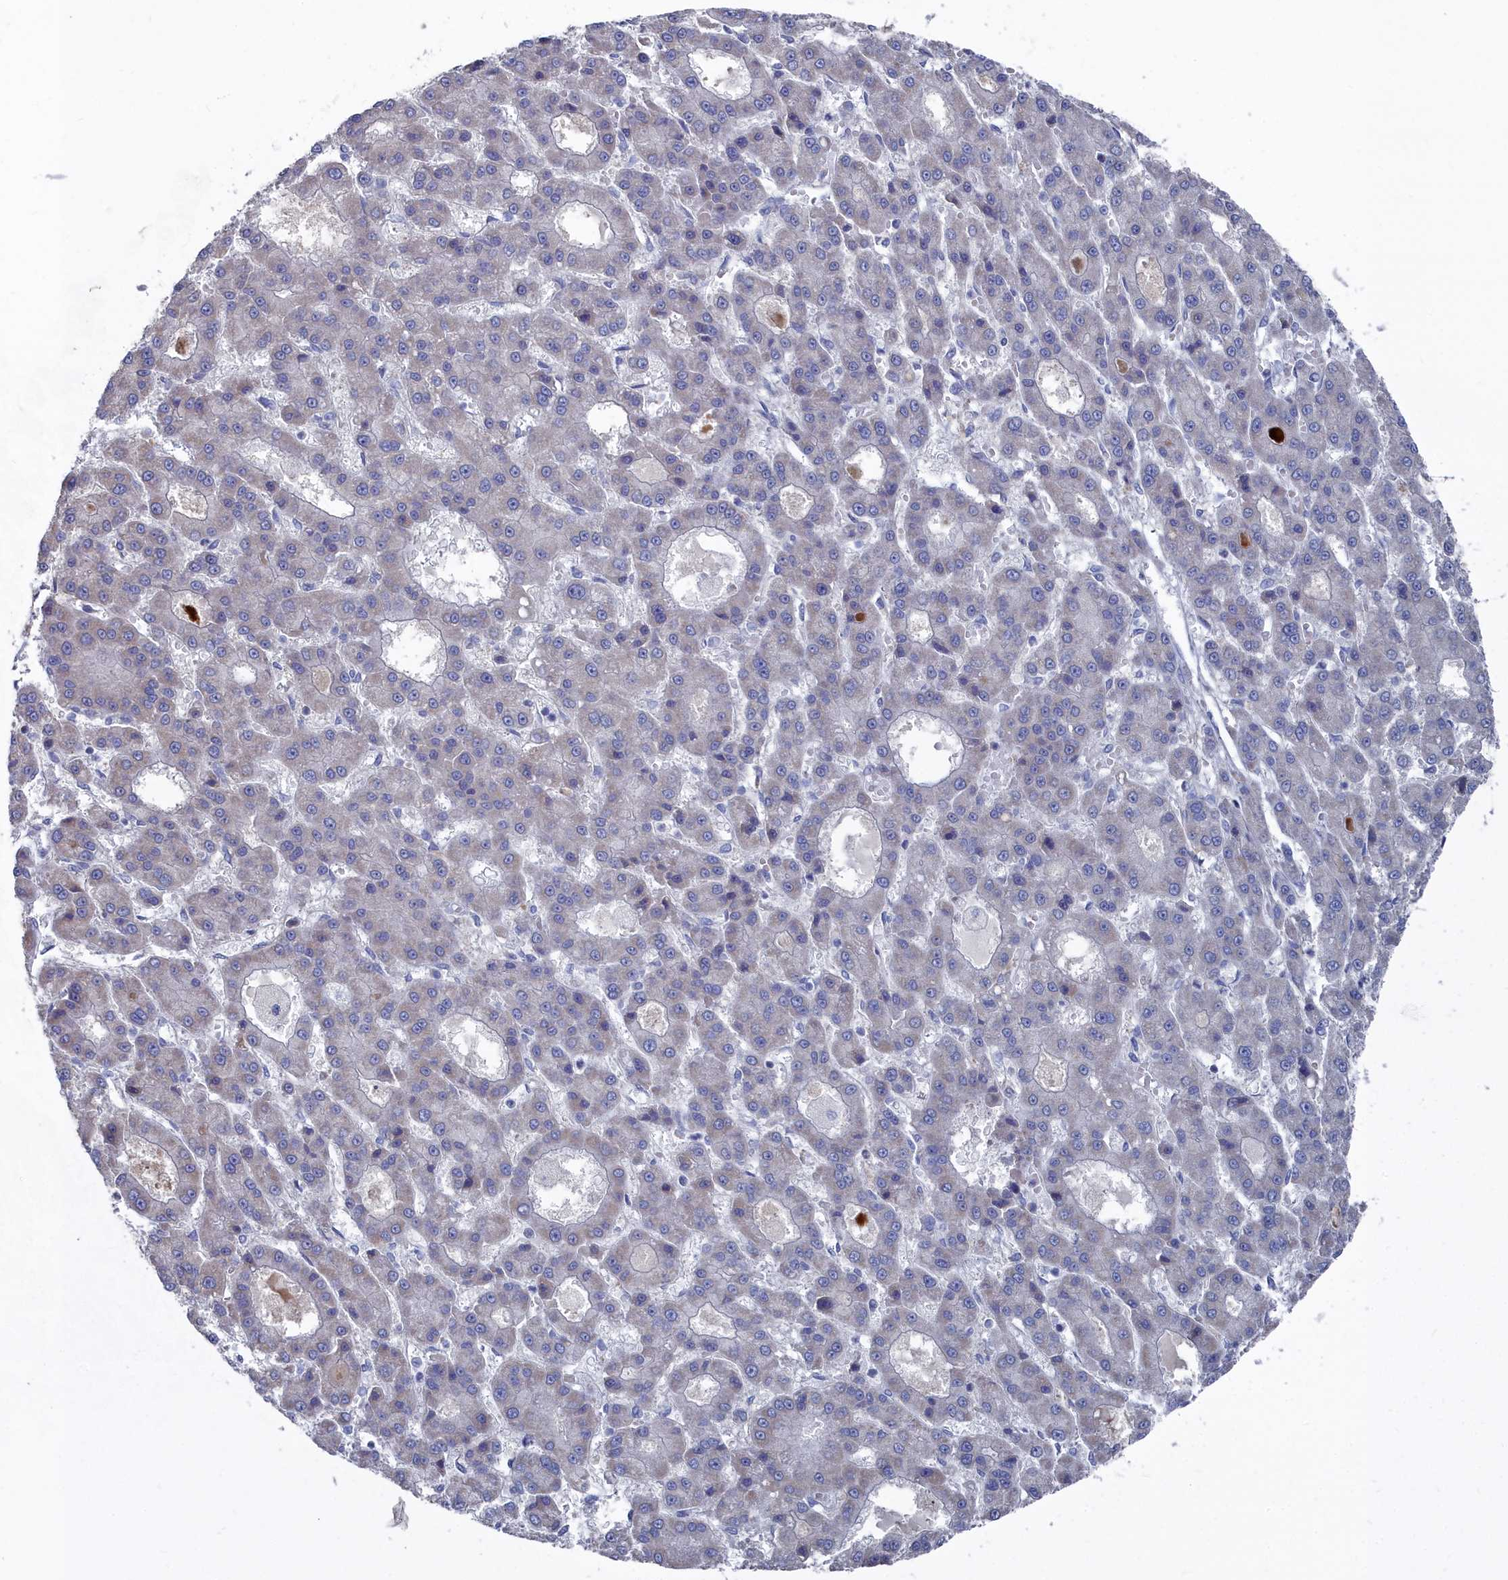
{"staining": {"intensity": "weak", "quantity": "<25%", "location": "cytoplasmic/membranous"}, "tissue": "liver cancer", "cell_type": "Tumor cells", "image_type": "cancer", "snomed": [{"axis": "morphology", "description": "Carcinoma, Hepatocellular, NOS"}, {"axis": "topography", "description": "Liver"}], "caption": "IHC micrograph of liver cancer (hepatocellular carcinoma) stained for a protein (brown), which demonstrates no staining in tumor cells.", "gene": "SHISAL2A", "patient": {"sex": "male", "age": 70}}